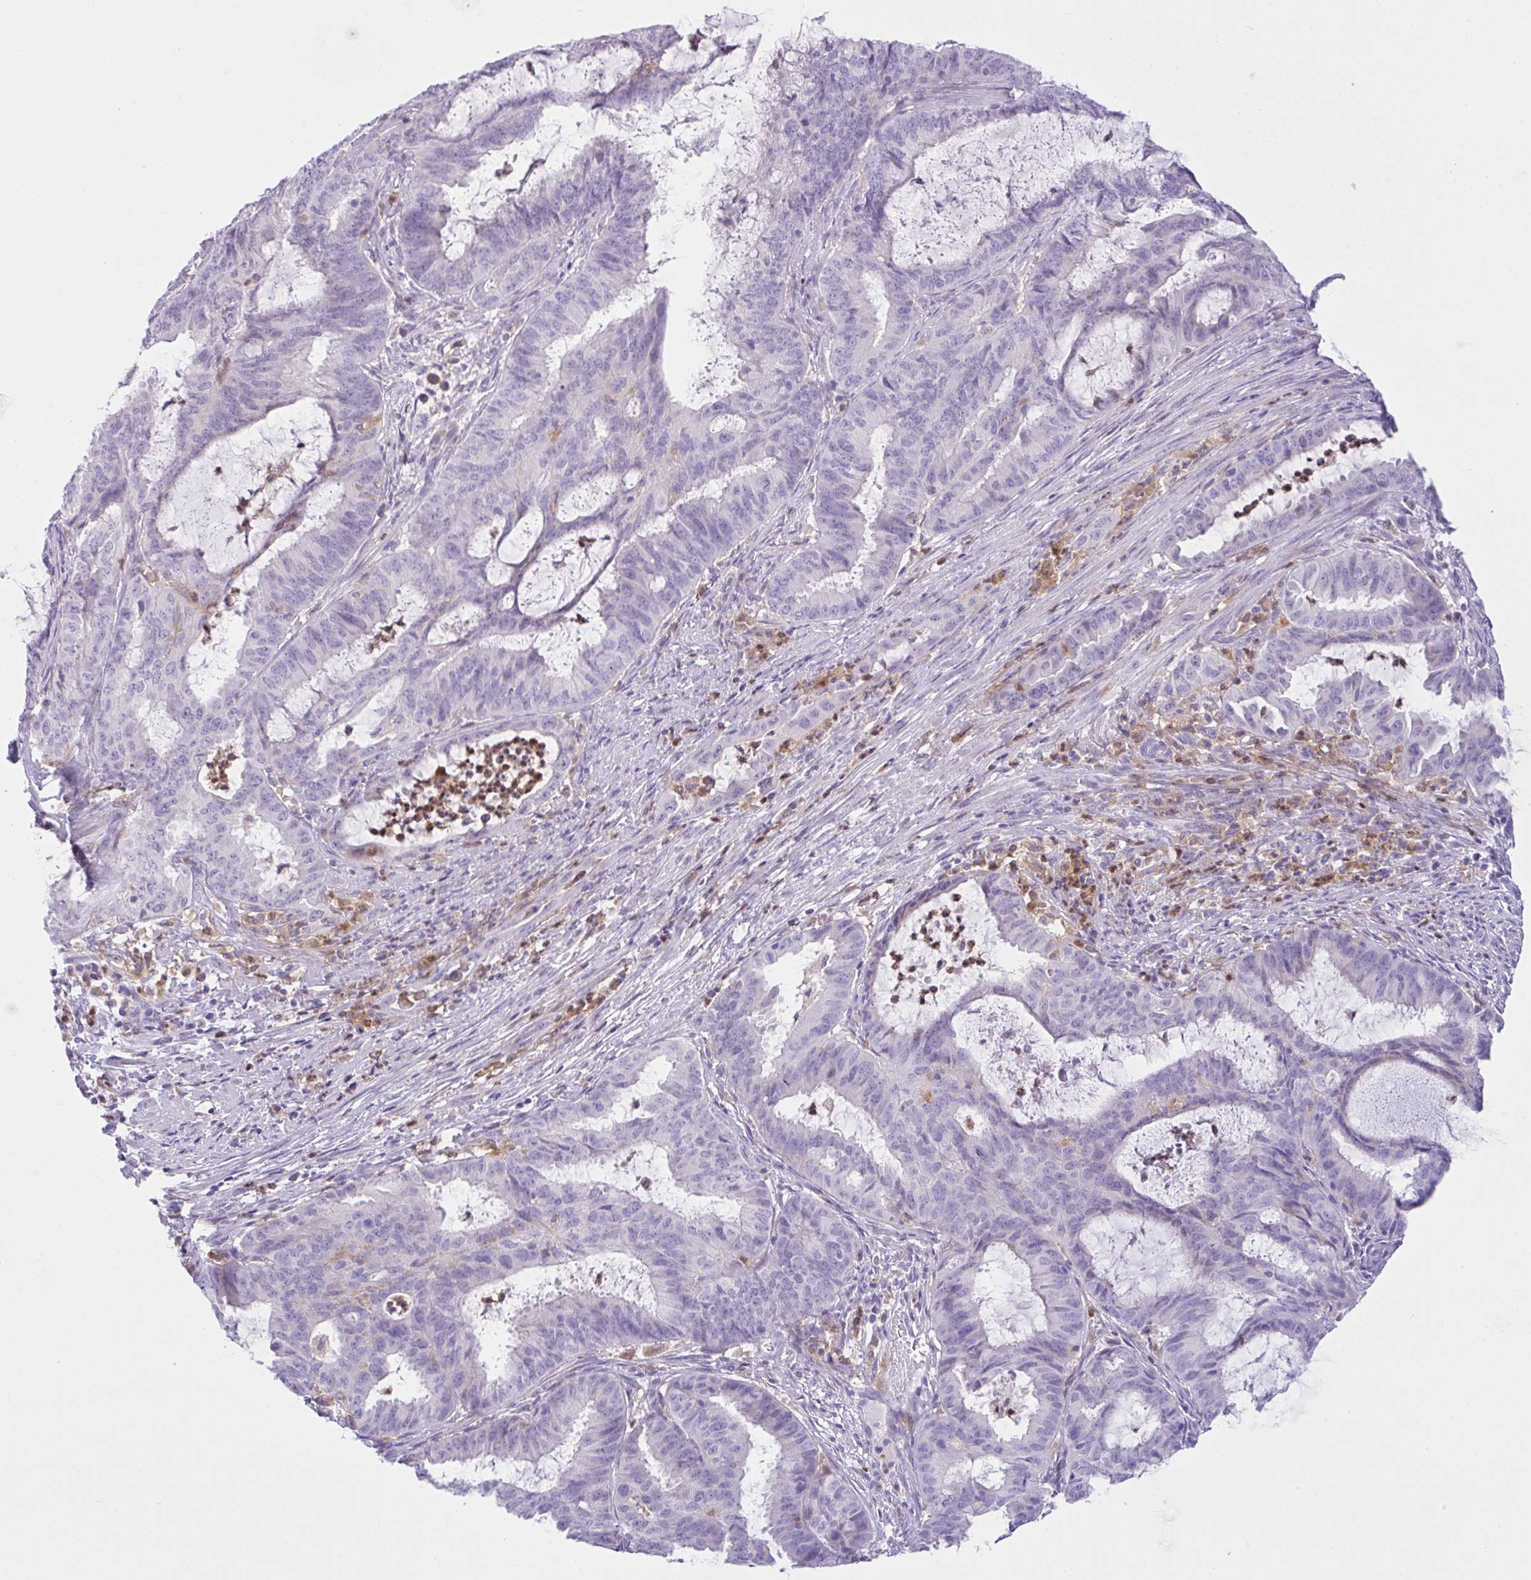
{"staining": {"intensity": "negative", "quantity": "none", "location": "none"}, "tissue": "endometrial cancer", "cell_type": "Tumor cells", "image_type": "cancer", "snomed": [{"axis": "morphology", "description": "Adenocarcinoma, NOS"}, {"axis": "topography", "description": "Endometrium"}], "caption": "IHC of endometrial cancer (adenocarcinoma) shows no expression in tumor cells.", "gene": "NCF1", "patient": {"sex": "female", "age": 51}}